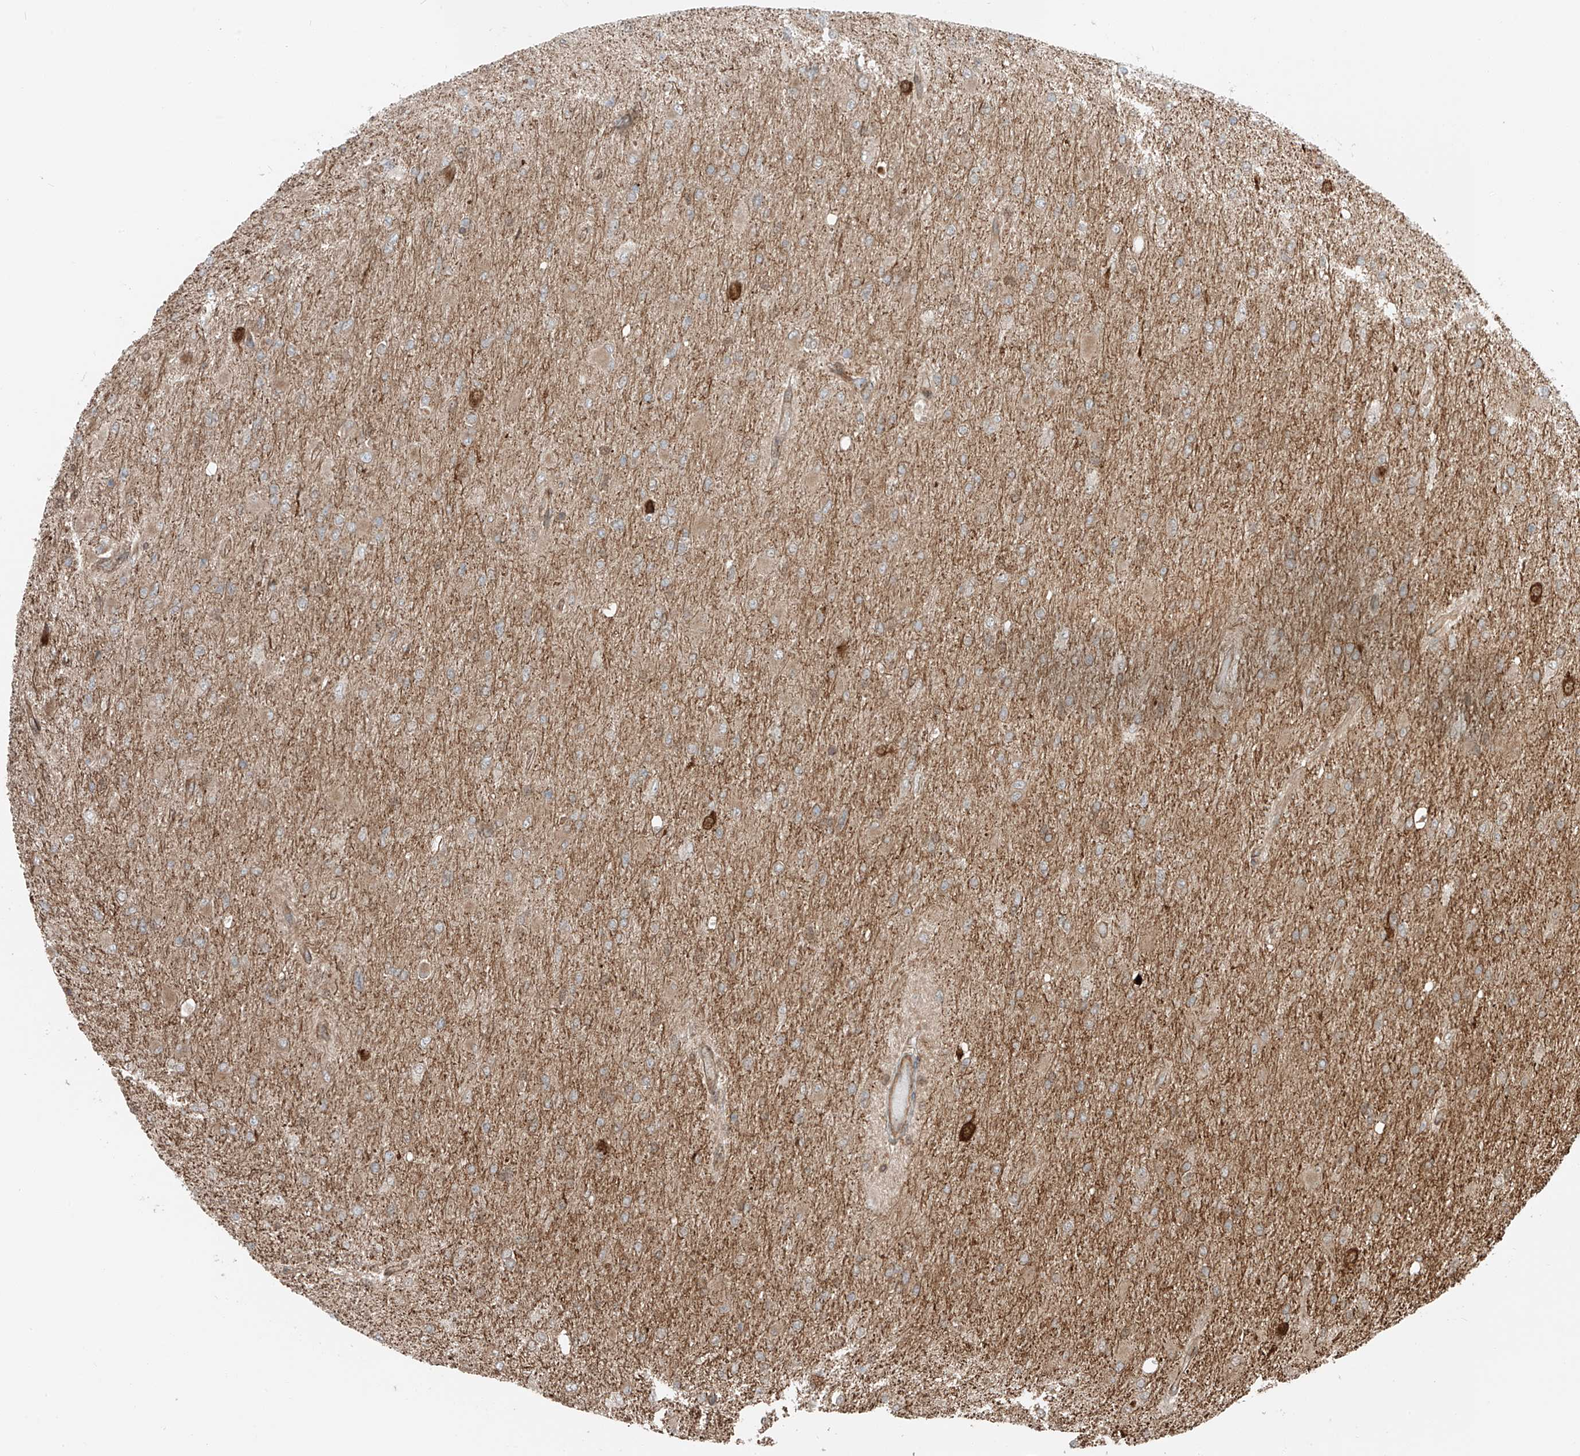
{"staining": {"intensity": "weak", "quantity": ">75%", "location": "cytoplasmic/membranous"}, "tissue": "glioma", "cell_type": "Tumor cells", "image_type": "cancer", "snomed": [{"axis": "morphology", "description": "Glioma, malignant, High grade"}, {"axis": "topography", "description": "Cerebral cortex"}], "caption": "Malignant glioma (high-grade) stained with DAB IHC demonstrates low levels of weak cytoplasmic/membranous expression in about >75% of tumor cells. The staining is performed using DAB (3,3'-diaminobenzidine) brown chromogen to label protein expression. The nuclei are counter-stained blue using hematoxylin.", "gene": "USP48", "patient": {"sex": "female", "age": 36}}